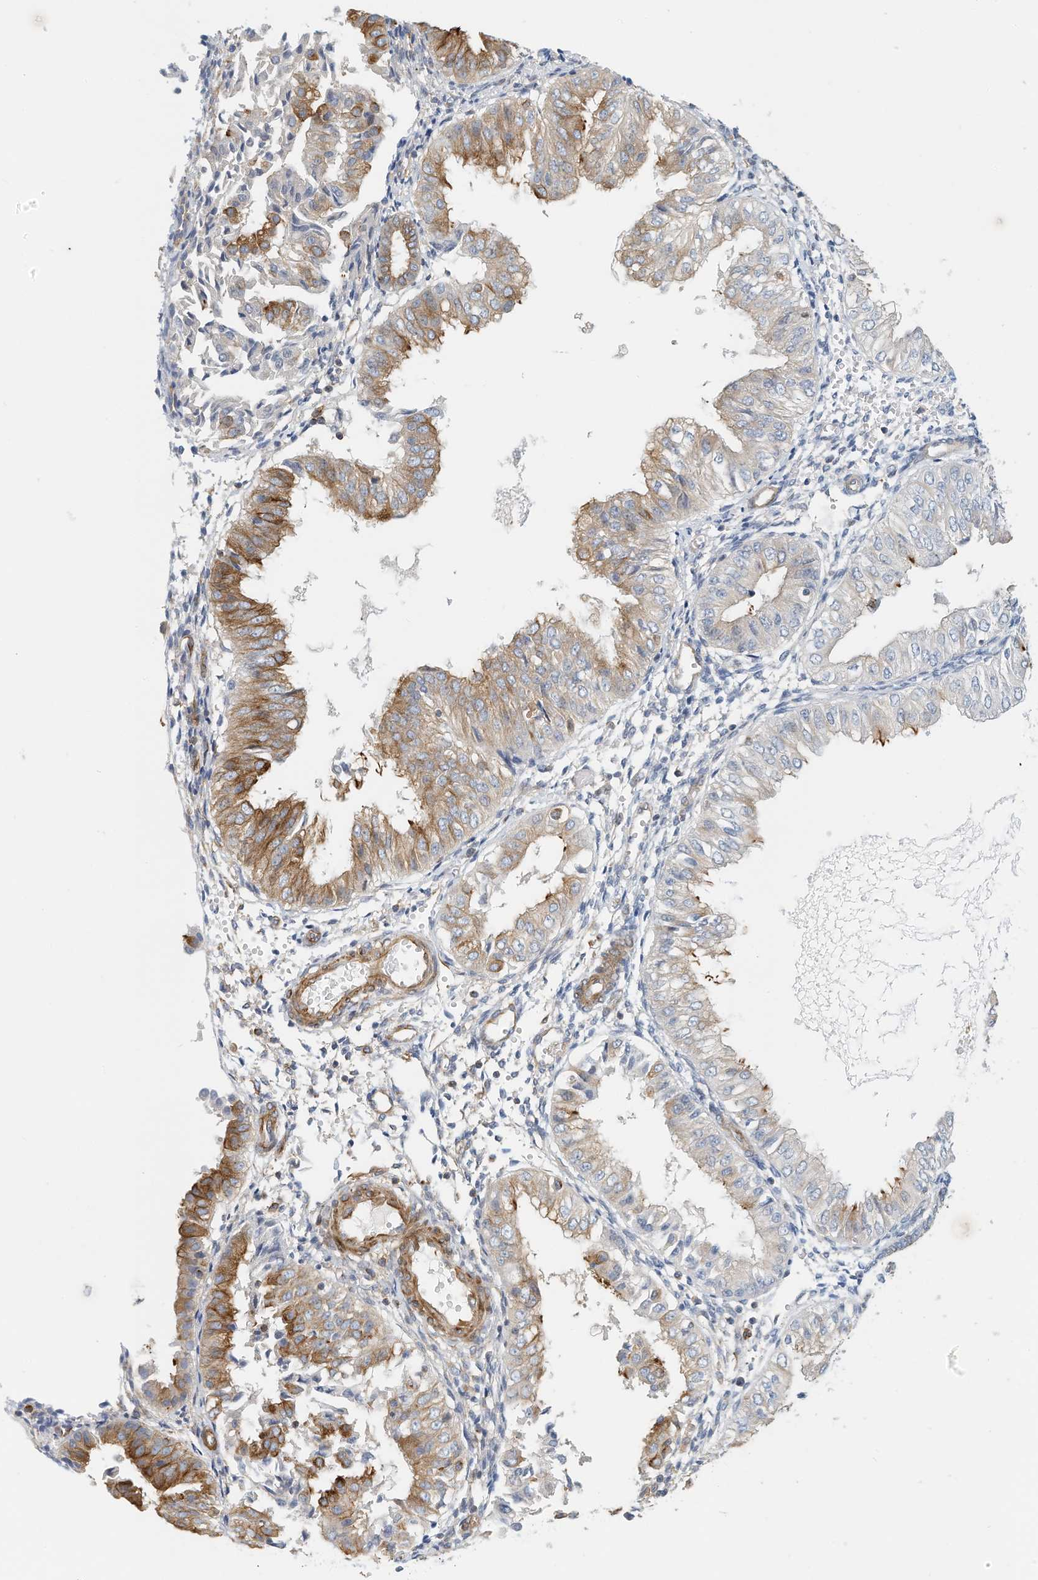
{"staining": {"intensity": "moderate", "quantity": "<25%", "location": "cytoplasmic/membranous"}, "tissue": "endometrial cancer", "cell_type": "Tumor cells", "image_type": "cancer", "snomed": [{"axis": "morphology", "description": "Normal tissue, NOS"}, {"axis": "morphology", "description": "Adenocarcinoma, NOS"}, {"axis": "topography", "description": "Endometrium"}], "caption": "Protein staining of endometrial cancer tissue demonstrates moderate cytoplasmic/membranous positivity in about <25% of tumor cells.", "gene": "MICAL1", "patient": {"sex": "female", "age": 53}}